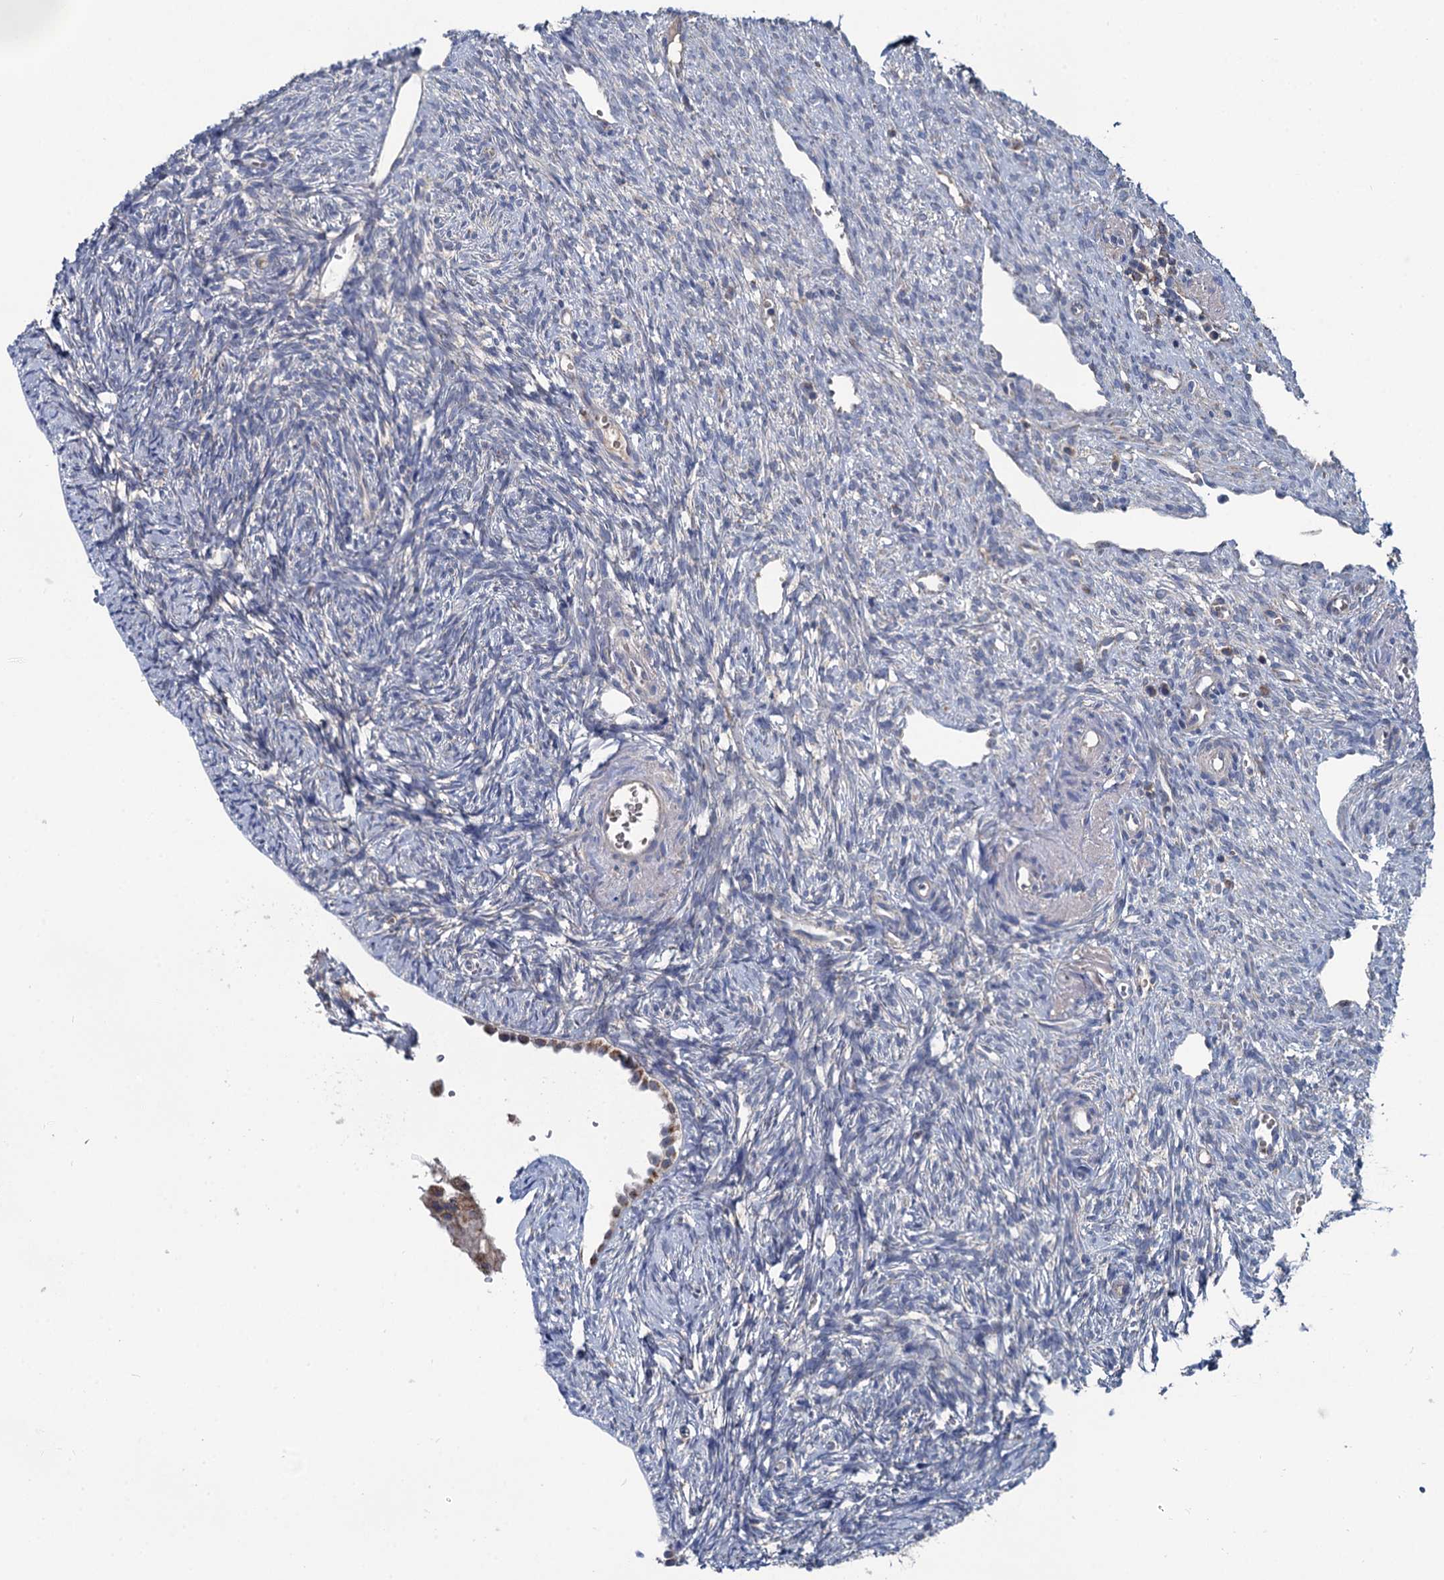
{"staining": {"intensity": "negative", "quantity": "none", "location": "none"}, "tissue": "ovary", "cell_type": "Ovarian stroma cells", "image_type": "normal", "snomed": [{"axis": "morphology", "description": "Normal tissue, NOS"}, {"axis": "topography", "description": "Ovary"}], "caption": "A high-resolution image shows immunohistochemistry (IHC) staining of benign ovary, which demonstrates no significant expression in ovarian stroma cells. (DAB (3,3'-diaminobenzidine) immunohistochemistry visualized using brightfield microscopy, high magnification).", "gene": "METTL4", "patient": {"sex": "female", "age": 51}}